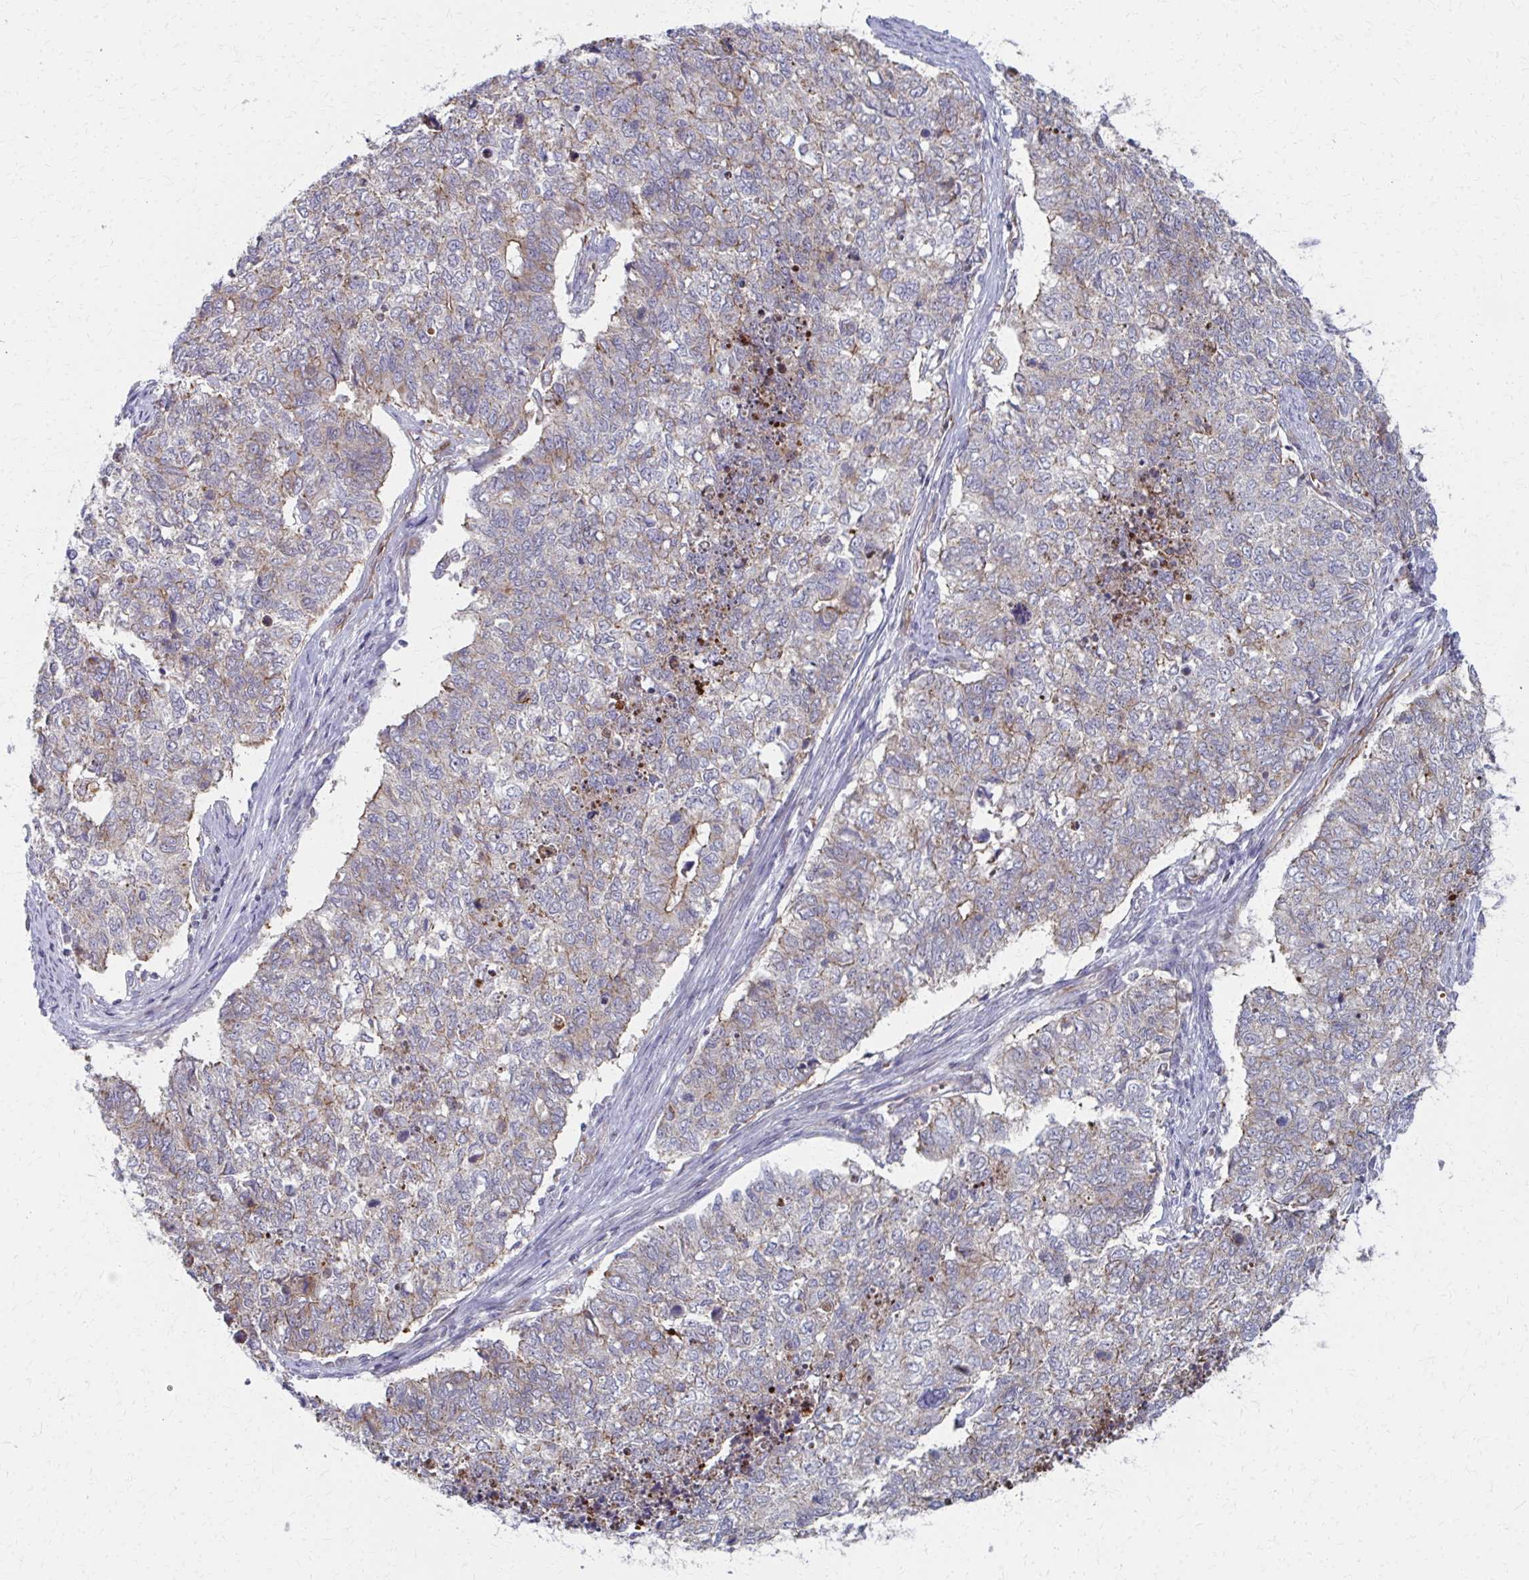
{"staining": {"intensity": "moderate", "quantity": "25%-75%", "location": "cytoplasmic/membranous"}, "tissue": "cervical cancer", "cell_type": "Tumor cells", "image_type": "cancer", "snomed": [{"axis": "morphology", "description": "Adenocarcinoma, NOS"}, {"axis": "topography", "description": "Cervix"}], "caption": "Cervical adenocarcinoma tissue demonstrates moderate cytoplasmic/membranous expression in about 25%-75% of tumor cells, visualized by immunohistochemistry.", "gene": "FAHD1", "patient": {"sex": "female", "age": 63}}